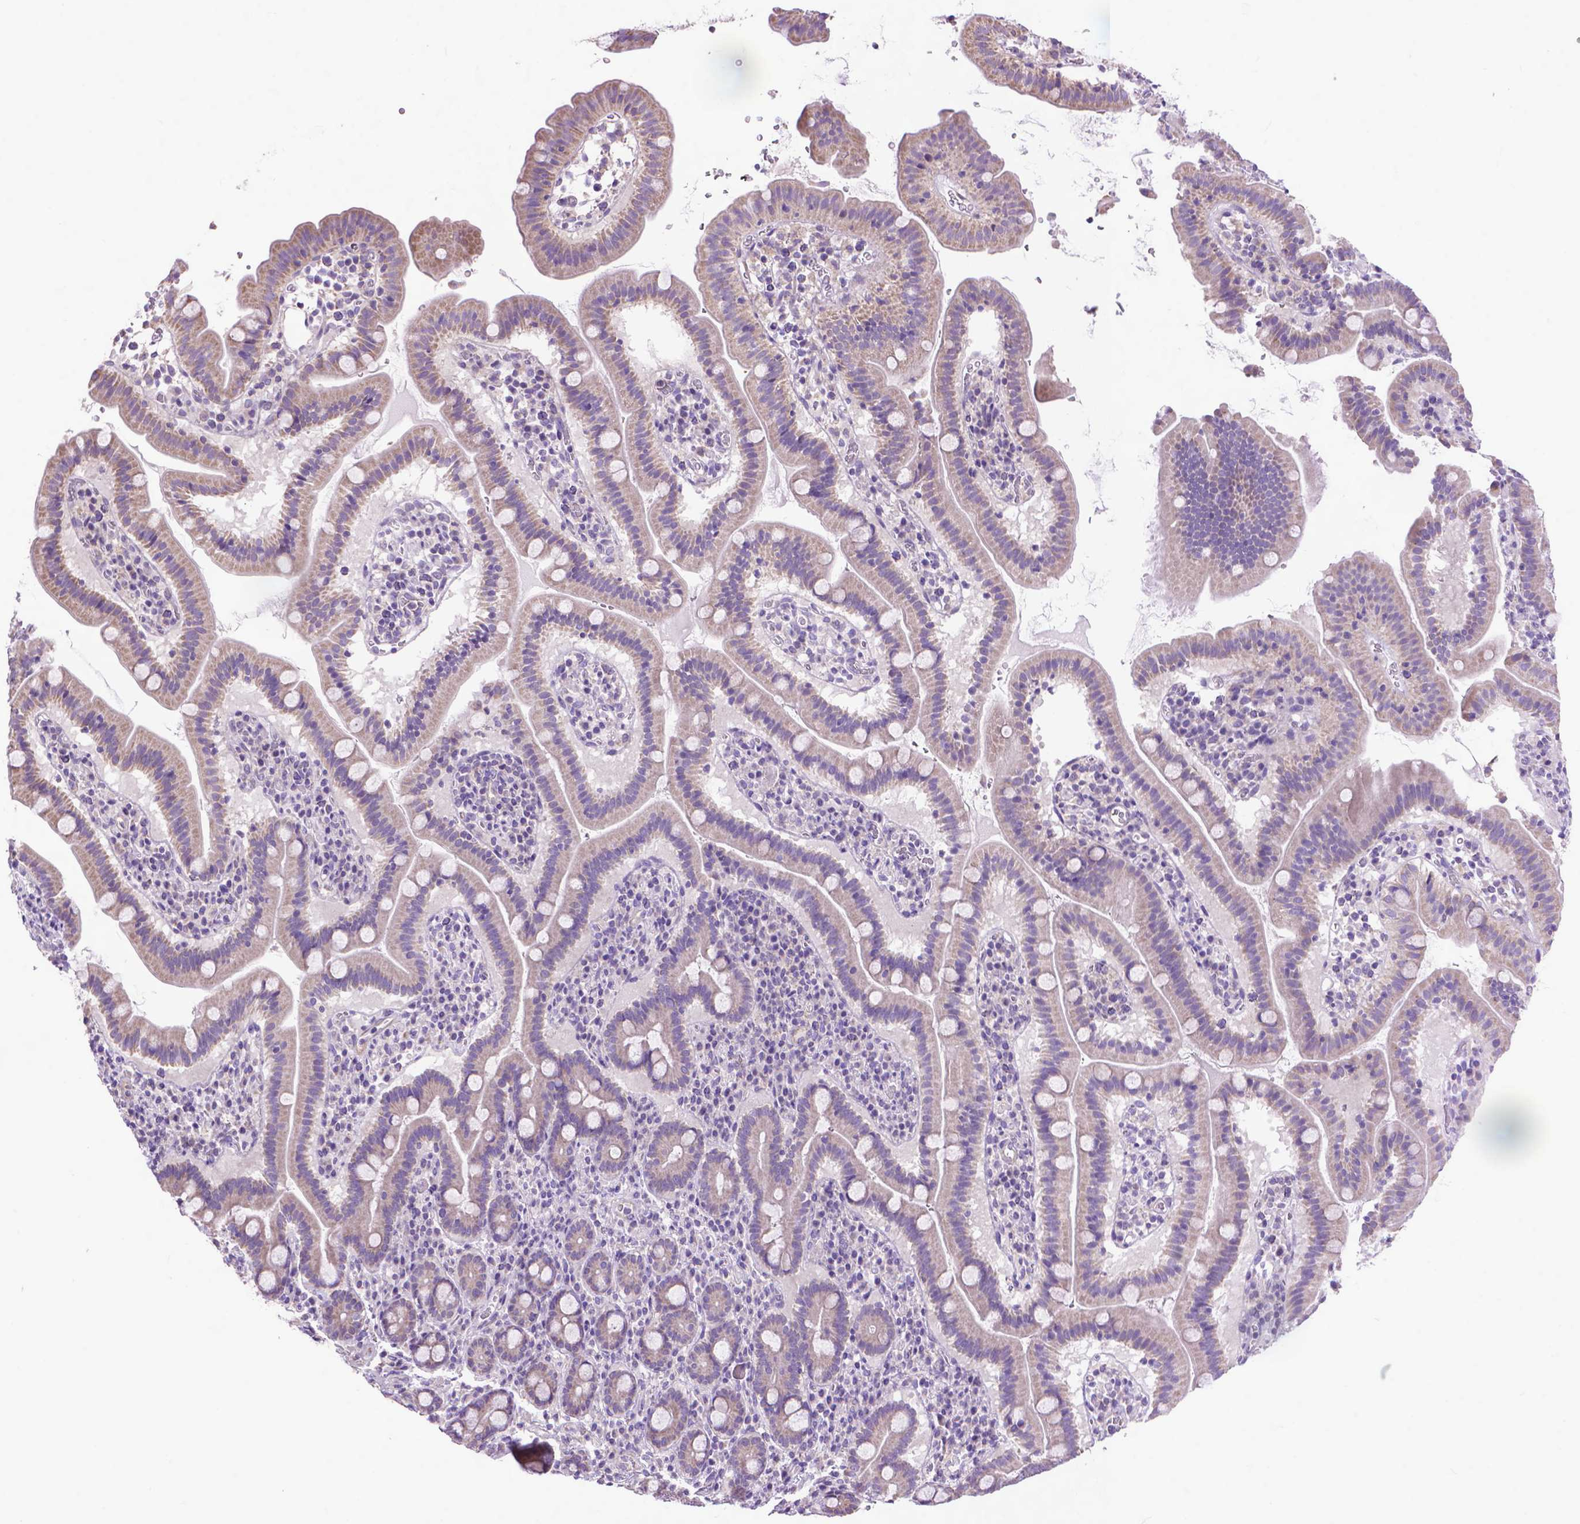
{"staining": {"intensity": "weak", "quantity": "25%-75%", "location": "cytoplasmic/membranous"}, "tissue": "small intestine", "cell_type": "Glandular cells", "image_type": "normal", "snomed": [{"axis": "morphology", "description": "Normal tissue, NOS"}, {"axis": "topography", "description": "Small intestine"}], "caption": "Approximately 25%-75% of glandular cells in normal small intestine display weak cytoplasmic/membranous protein expression as visualized by brown immunohistochemical staining.", "gene": "SYN1", "patient": {"sex": "male", "age": 26}}